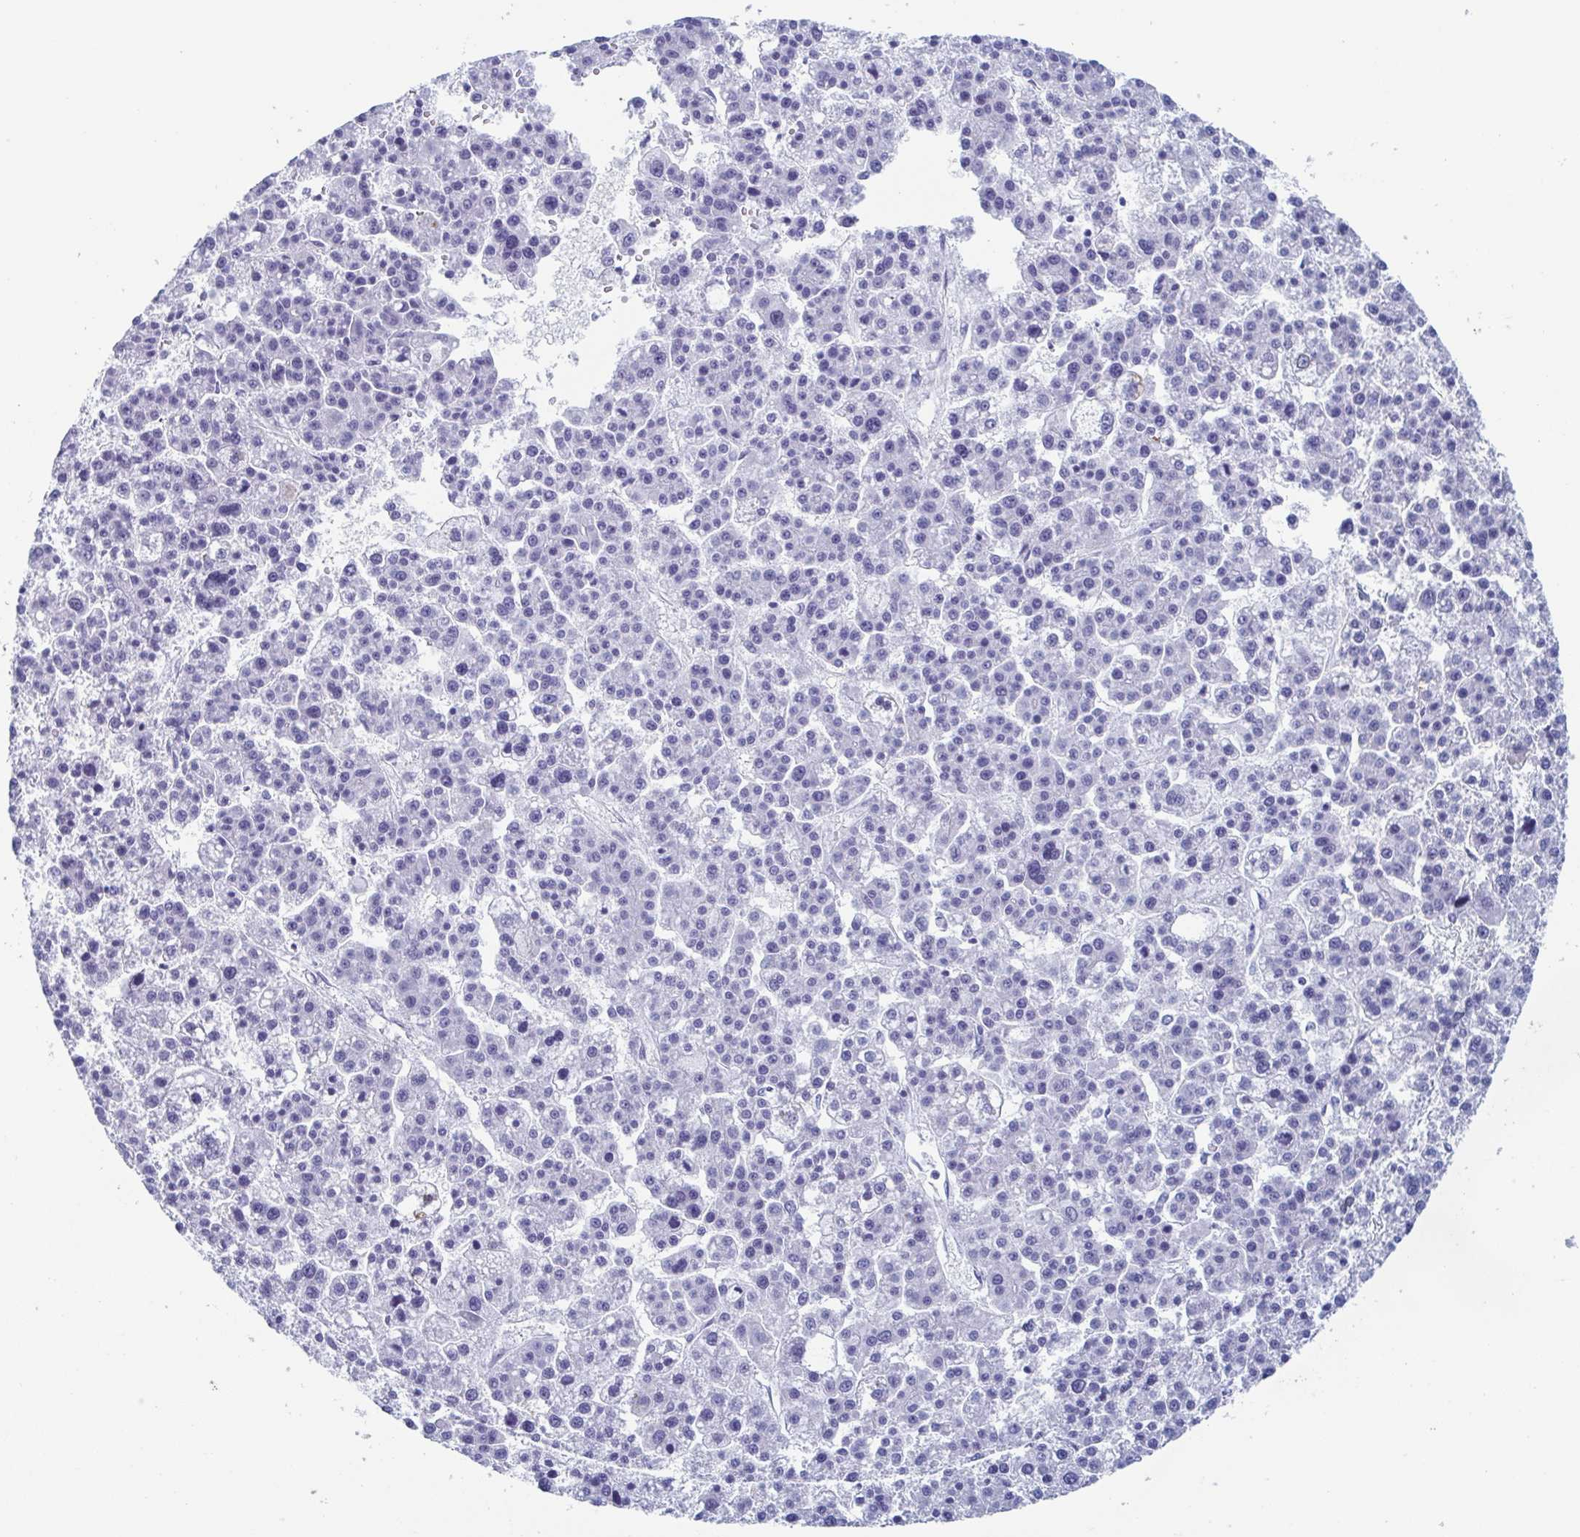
{"staining": {"intensity": "negative", "quantity": "none", "location": "none"}, "tissue": "liver cancer", "cell_type": "Tumor cells", "image_type": "cancer", "snomed": [{"axis": "morphology", "description": "Carcinoma, Hepatocellular, NOS"}, {"axis": "topography", "description": "Liver"}], "caption": "An immunohistochemistry (IHC) image of liver cancer is shown. There is no staining in tumor cells of liver cancer.", "gene": "ZFP64", "patient": {"sex": "female", "age": 58}}